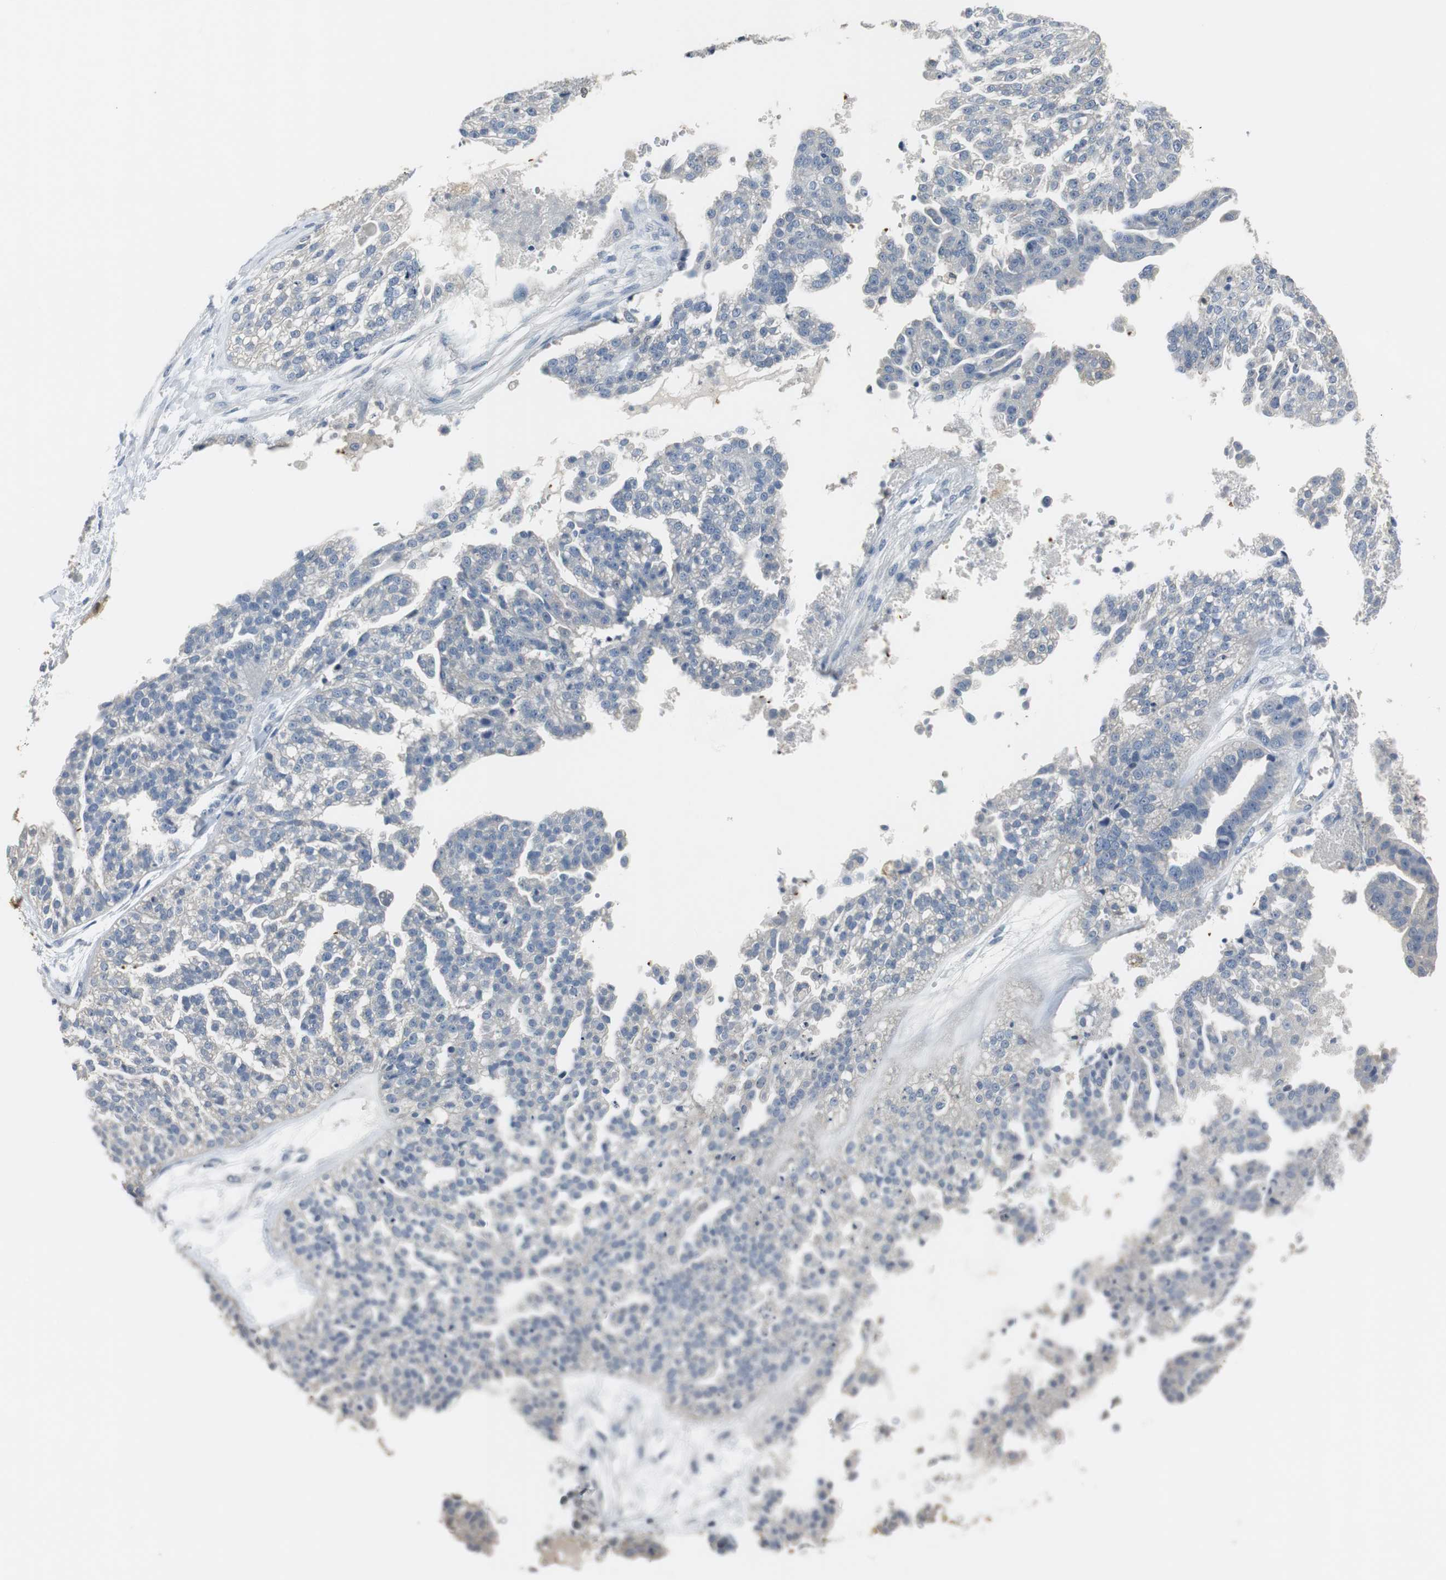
{"staining": {"intensity": "negative", "quantity": "none", "location": "none"}, "tissue": "ovarian cancer", "cell_type": "Tumor cells", "image_type": "cancer", "snomed": [{"axis": "morphology", "description": "Carcinoma, NOS"}, {"axis": "topography", "description": "Soft tissue"}, {"axis": "topography", "description": "Ovary"}], "caption": "A high-resolution micrograph shows IHC staining of ovarian cancer, which exhibits no significant staining in tumor cells.", "gene": "MSTO1", "patient": {"sex": "female", "age": 54}}